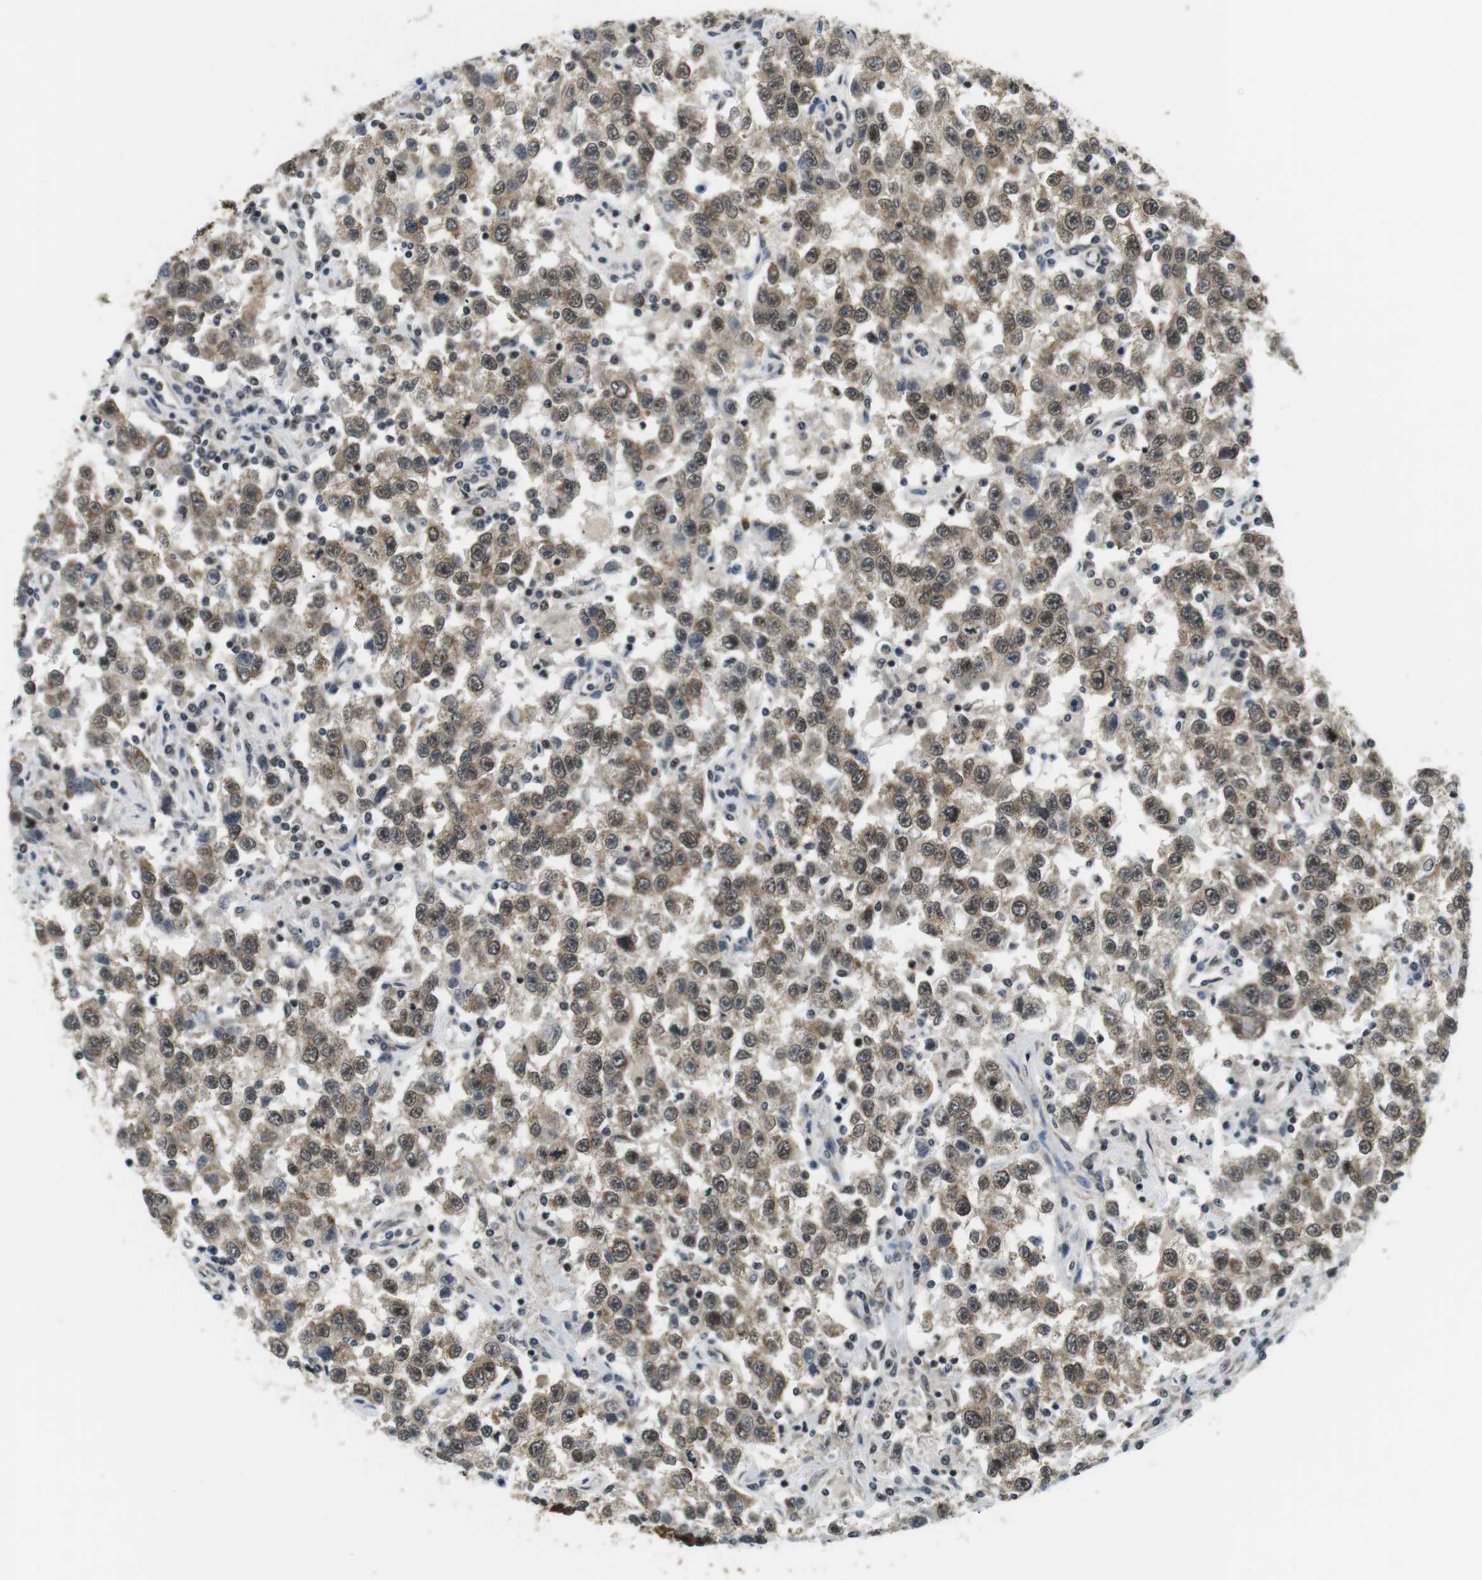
{"staining": {"intensity": "moderate", "quantity": ">75%", "location": "cytoplasmic/membranous,nuclear"}, "tissue": "testis cancer", "cell_type": "Tumor cells", "image_type": "cancer", "snomed": [{"axis": "morphology", "description": "Seminoma, NOS"}, {"axis": "topography", "description": "Testis"}], "caption": "Testis cancer (seminoma) stained with a brown dye demonstrates moderate cytoplasmic/membranous and nuclear positive positivity in approximately >75% of tumor cells.", "gene": "CSNK2B", "patient": {"sex": "male", "age": 41}}